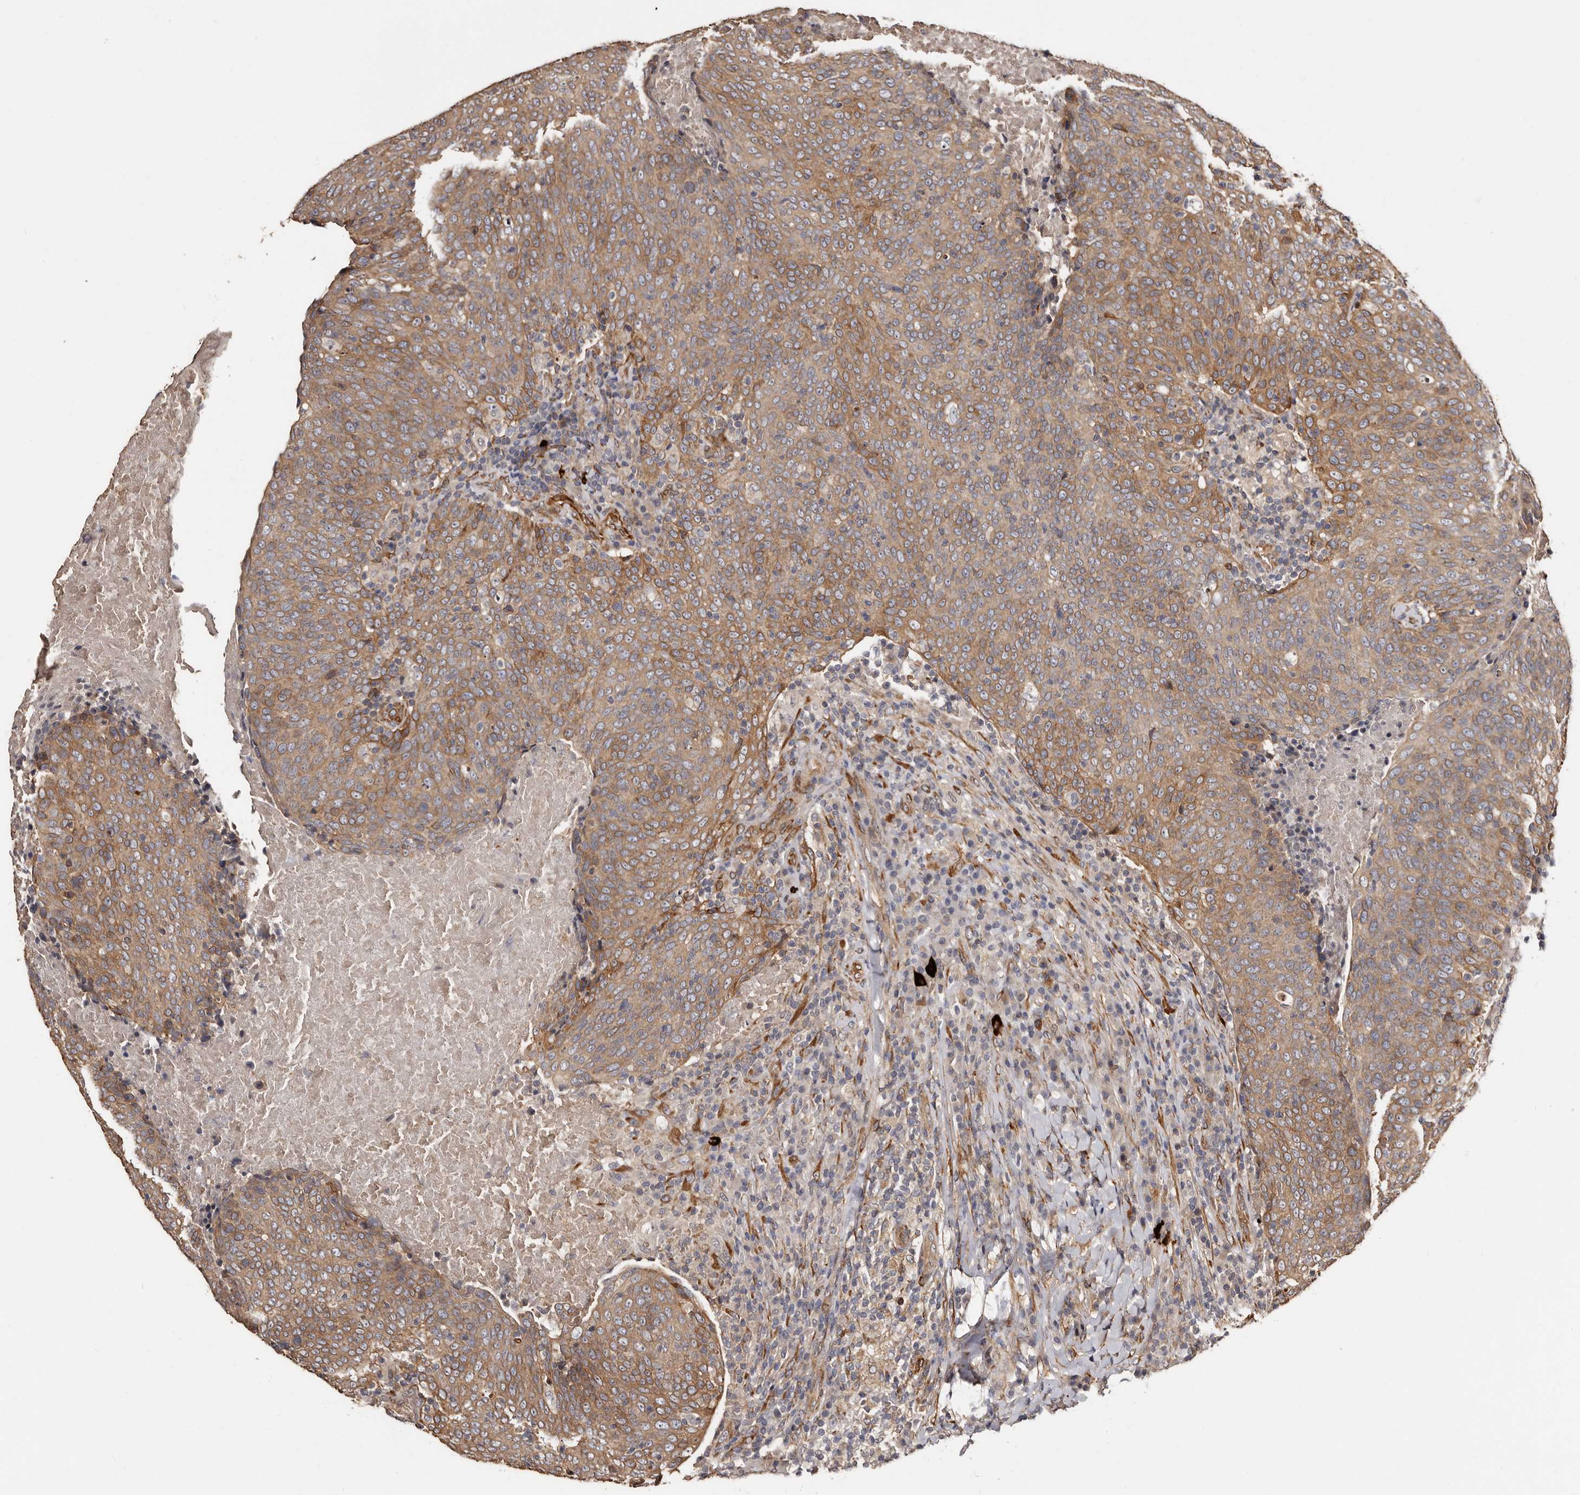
{"staining": {"intensity": "moderate", "quantity": ">75%", "location": "cytoplasmic/membranous"}, "tissue": "head and neck cancer", "cell_type": "Tumor cells", "image_type": "cancer", "snomed": [{"axis": "morphology", "description": "Squamous cell carcinoma, NOS"}, {"axis": "morphology", "description": "Squamous cell carcinoma, metastatic, NOS"}, {"axis": "topography", "description": "Lymph node"}, {"axis": "topography", "description": "Head-Neck"}], "caption": "Tumor cells reveal medium levels of moderate cytoplasmic/membranous positivity in about >75% of cells in human head and neck cancer (metastatic squamous cell carcinoma).", "gene": "TBC1D22B", "patient": {"sex": "male", "age": 62}}